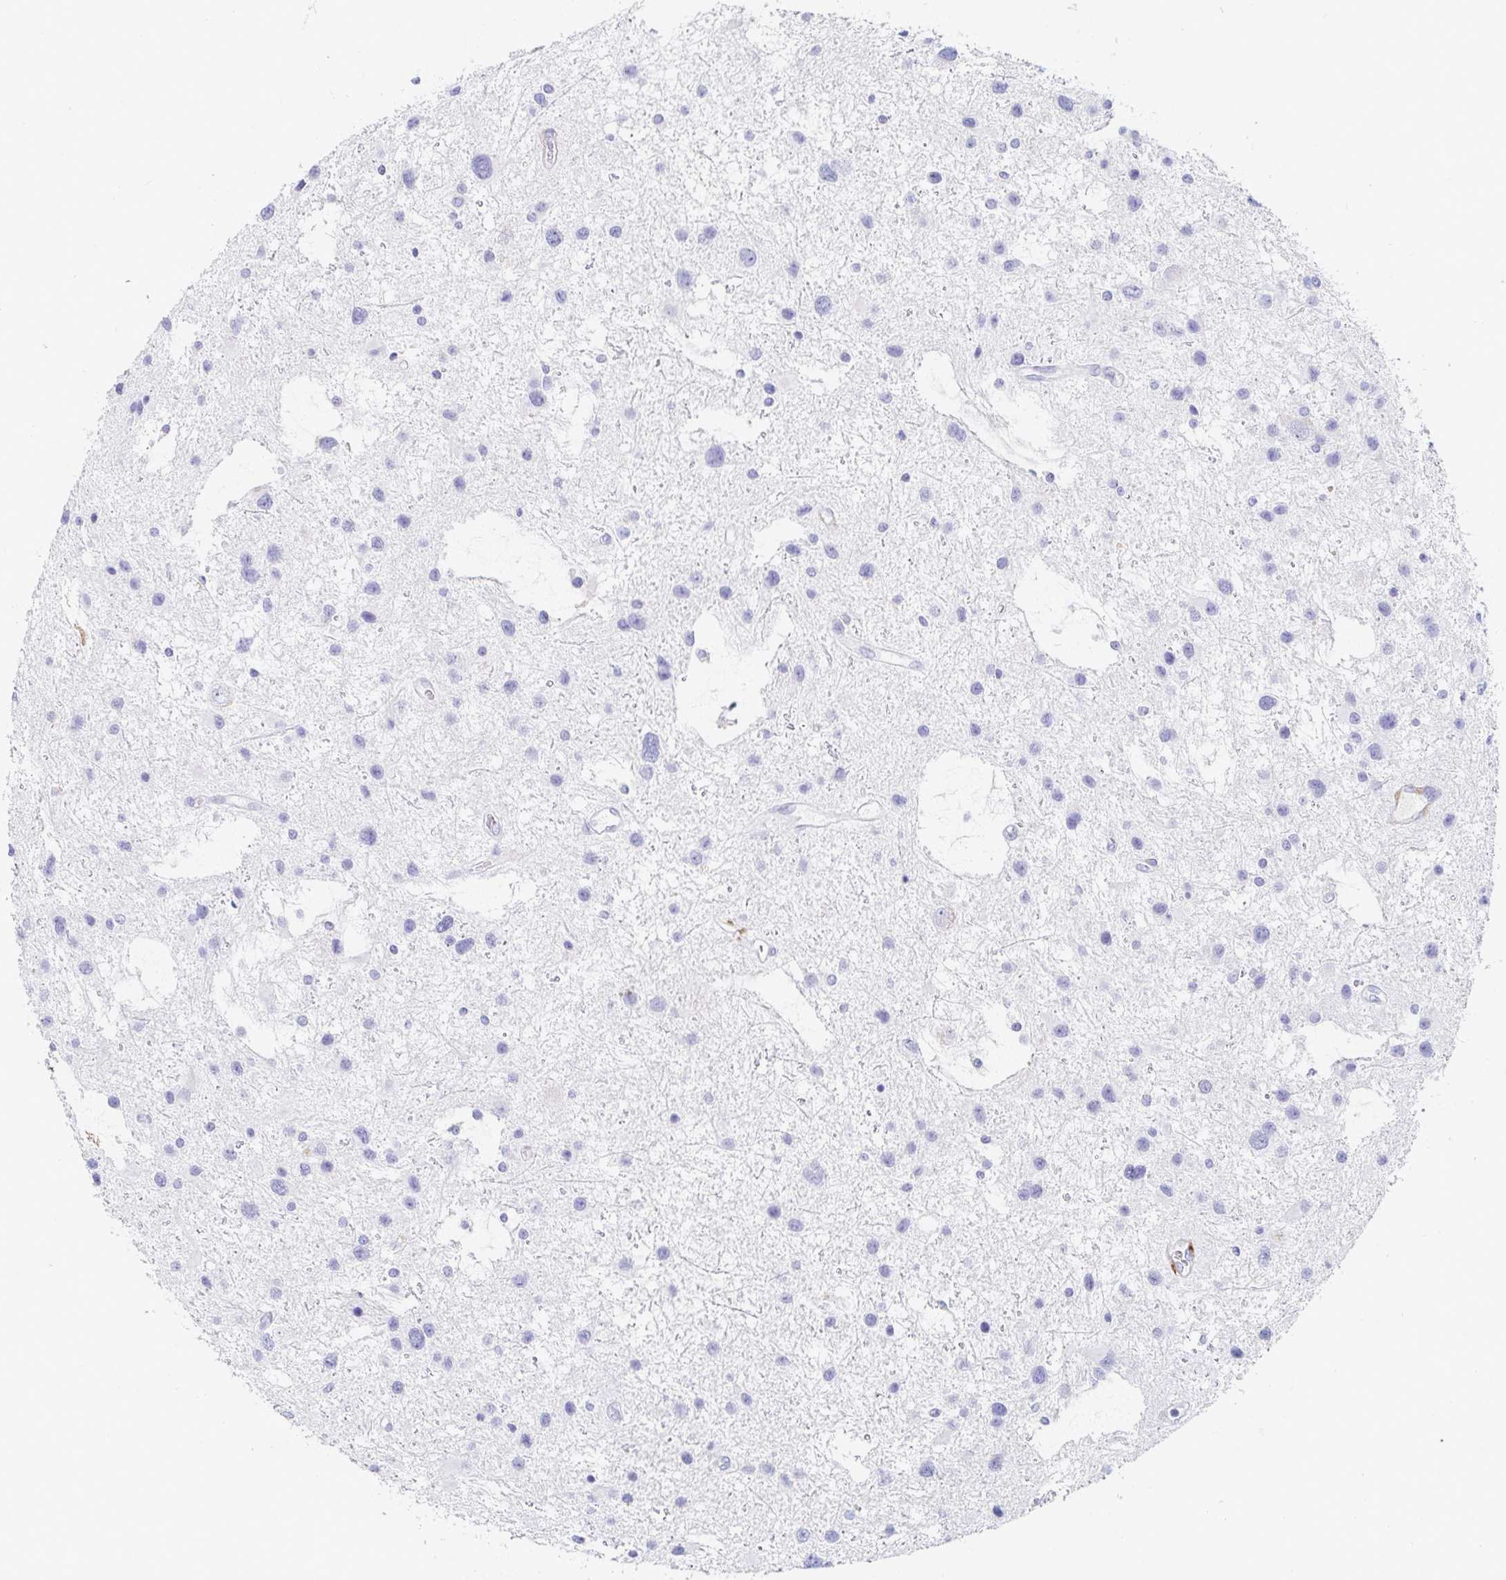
{"staining": {"intensity": "negative", "quantity": "none", "location": "none"}, "tissue": "glioma", "cell_type": "Tumor cells", "image_type": "cancer", "snomed": [{"axis": "morphology", "description": "Glioma, malignant, Low grade"}, {"axis": "topography", "description": "Brain"}], "caption": "Tumor cells are negative for protein expression in human malignant low-grade glioma.", "gene": "OR2A4", "patient": {"sex": "female", "age": 32}}